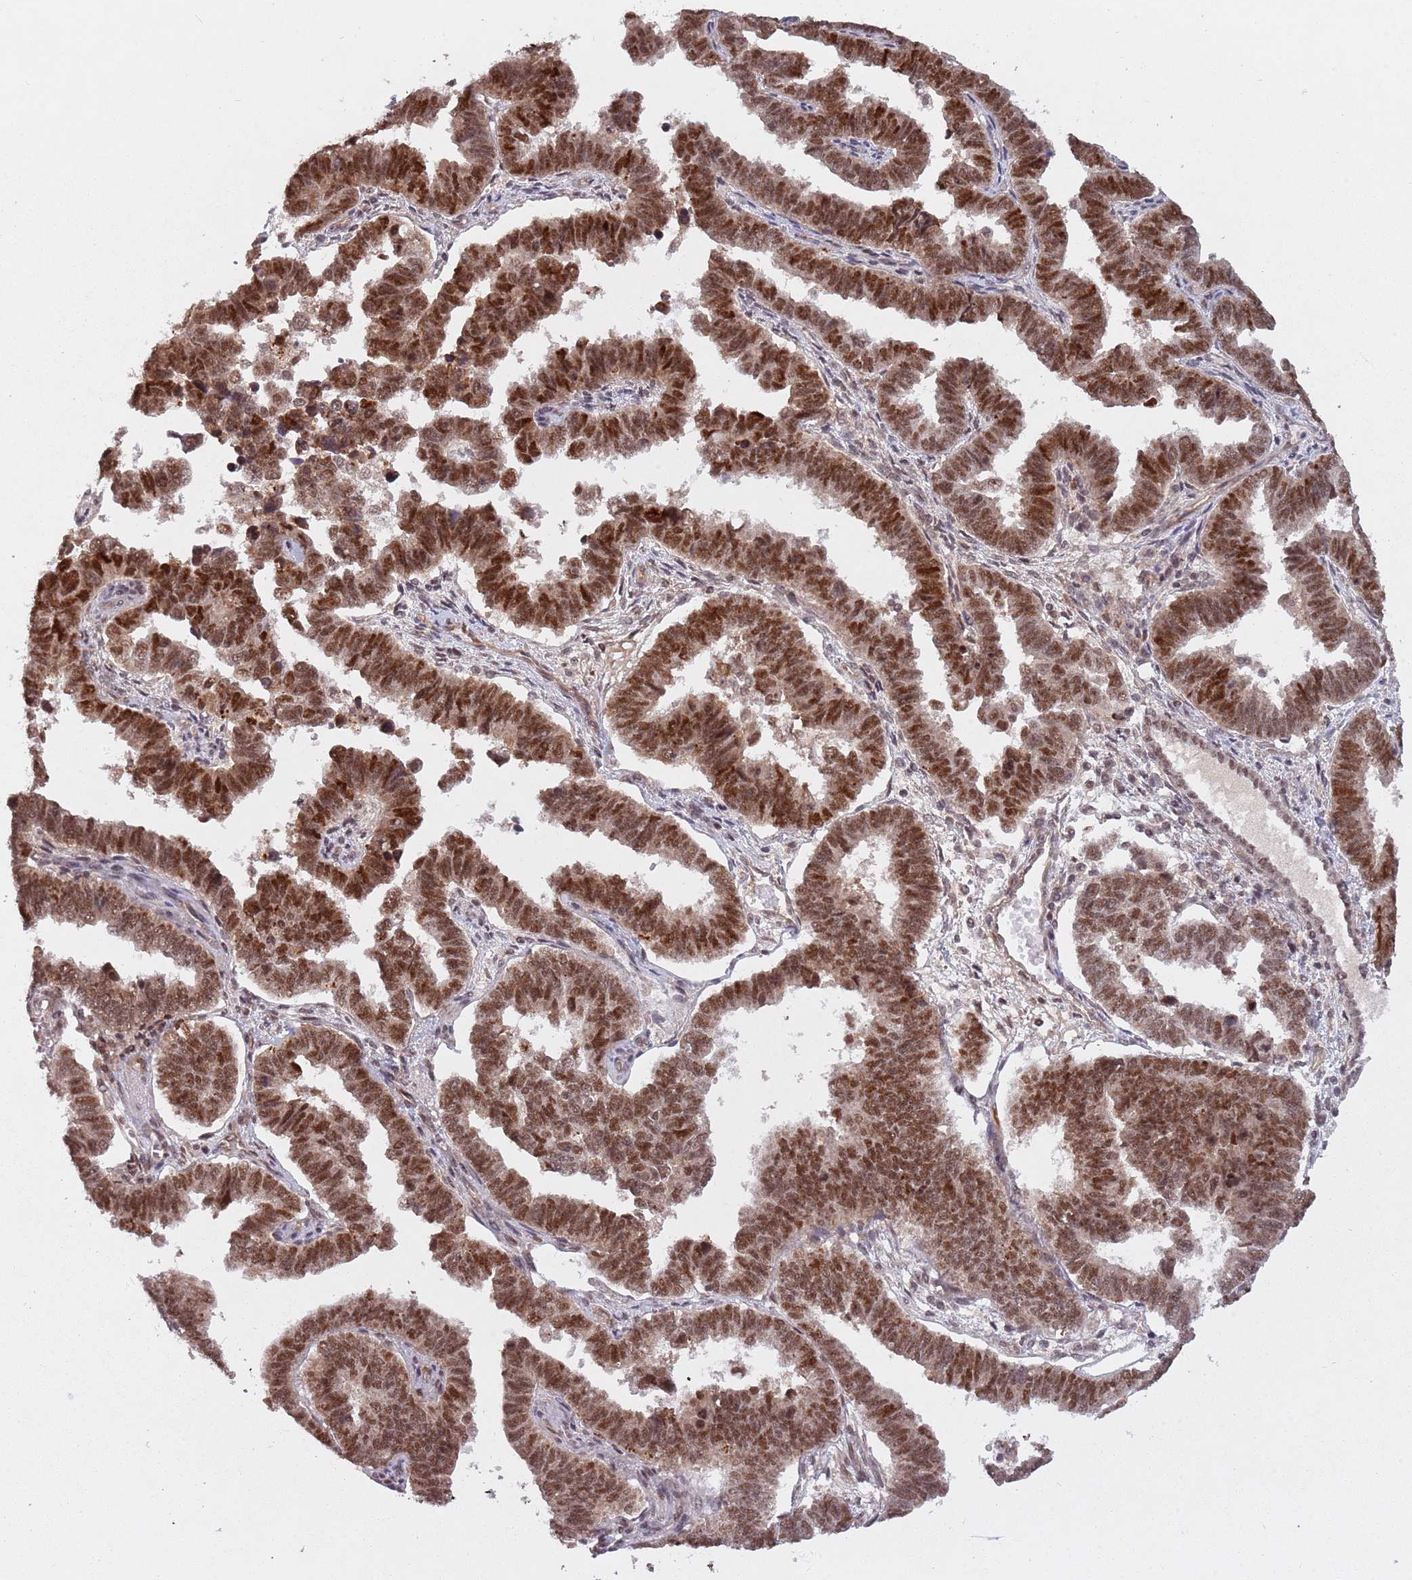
{"staining": {"intensity": "moderate", "quantity": ">75%", "location": "cytoplasmic/membranous,nuclear"}, "tissue": "endometrial cancer", "cell_type": "Tumor cells", "image_type": "cancer", "snomed": [{"axis": "morphology", "description": "Adenocarcinoma, NOS"}, {"axis": "topography", "description": "Endometrium"}], "caption": "Immunohistochemistry photomicrograph of endometrial cancer stained for a protein (brown), which reveals medium levels of moderate cytoplasmic/membranous and nuclear positivity in about >75% of tumor cells.", "gene": "SUDS3", "patient": {"sex": "female", "age": 75}}